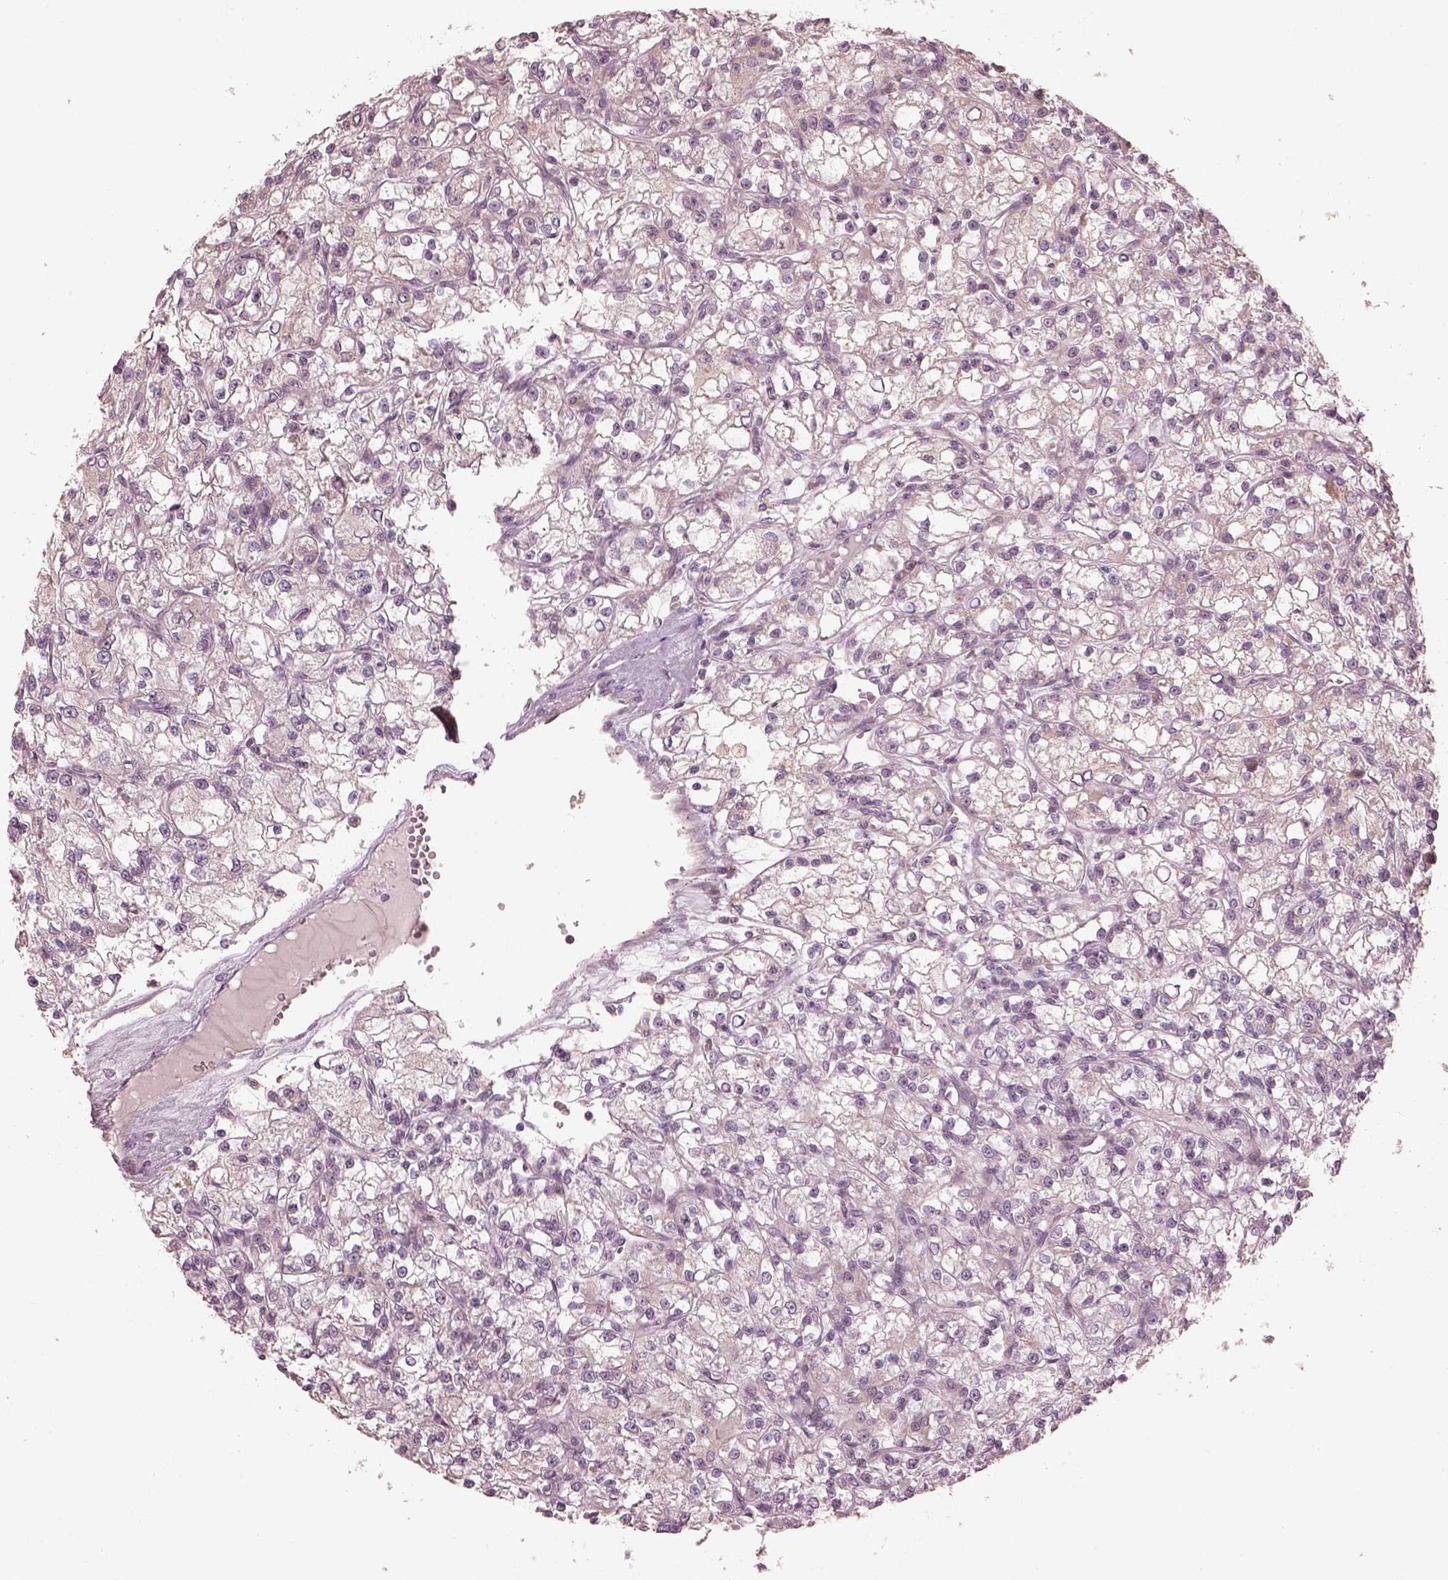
{"staining": {"intensity": "negative", "quantity": "none", "location": "none"}, "tissue": "renal cancer", "cell_type": "Tumor cells", "image_type": "cancer", "snomed": [{"axis": "morphology", "description": "Adenocarcinoma, NOS"}, {"axis": "topography", "description": "Kidney"}], "caption": "A micrograph of renal cancer (adenocarcinoma) stained for a protein shows no brown staining in tumor cells.", "gene": "SLC25A46", "patient": {"sex": "female", "age": 59}}